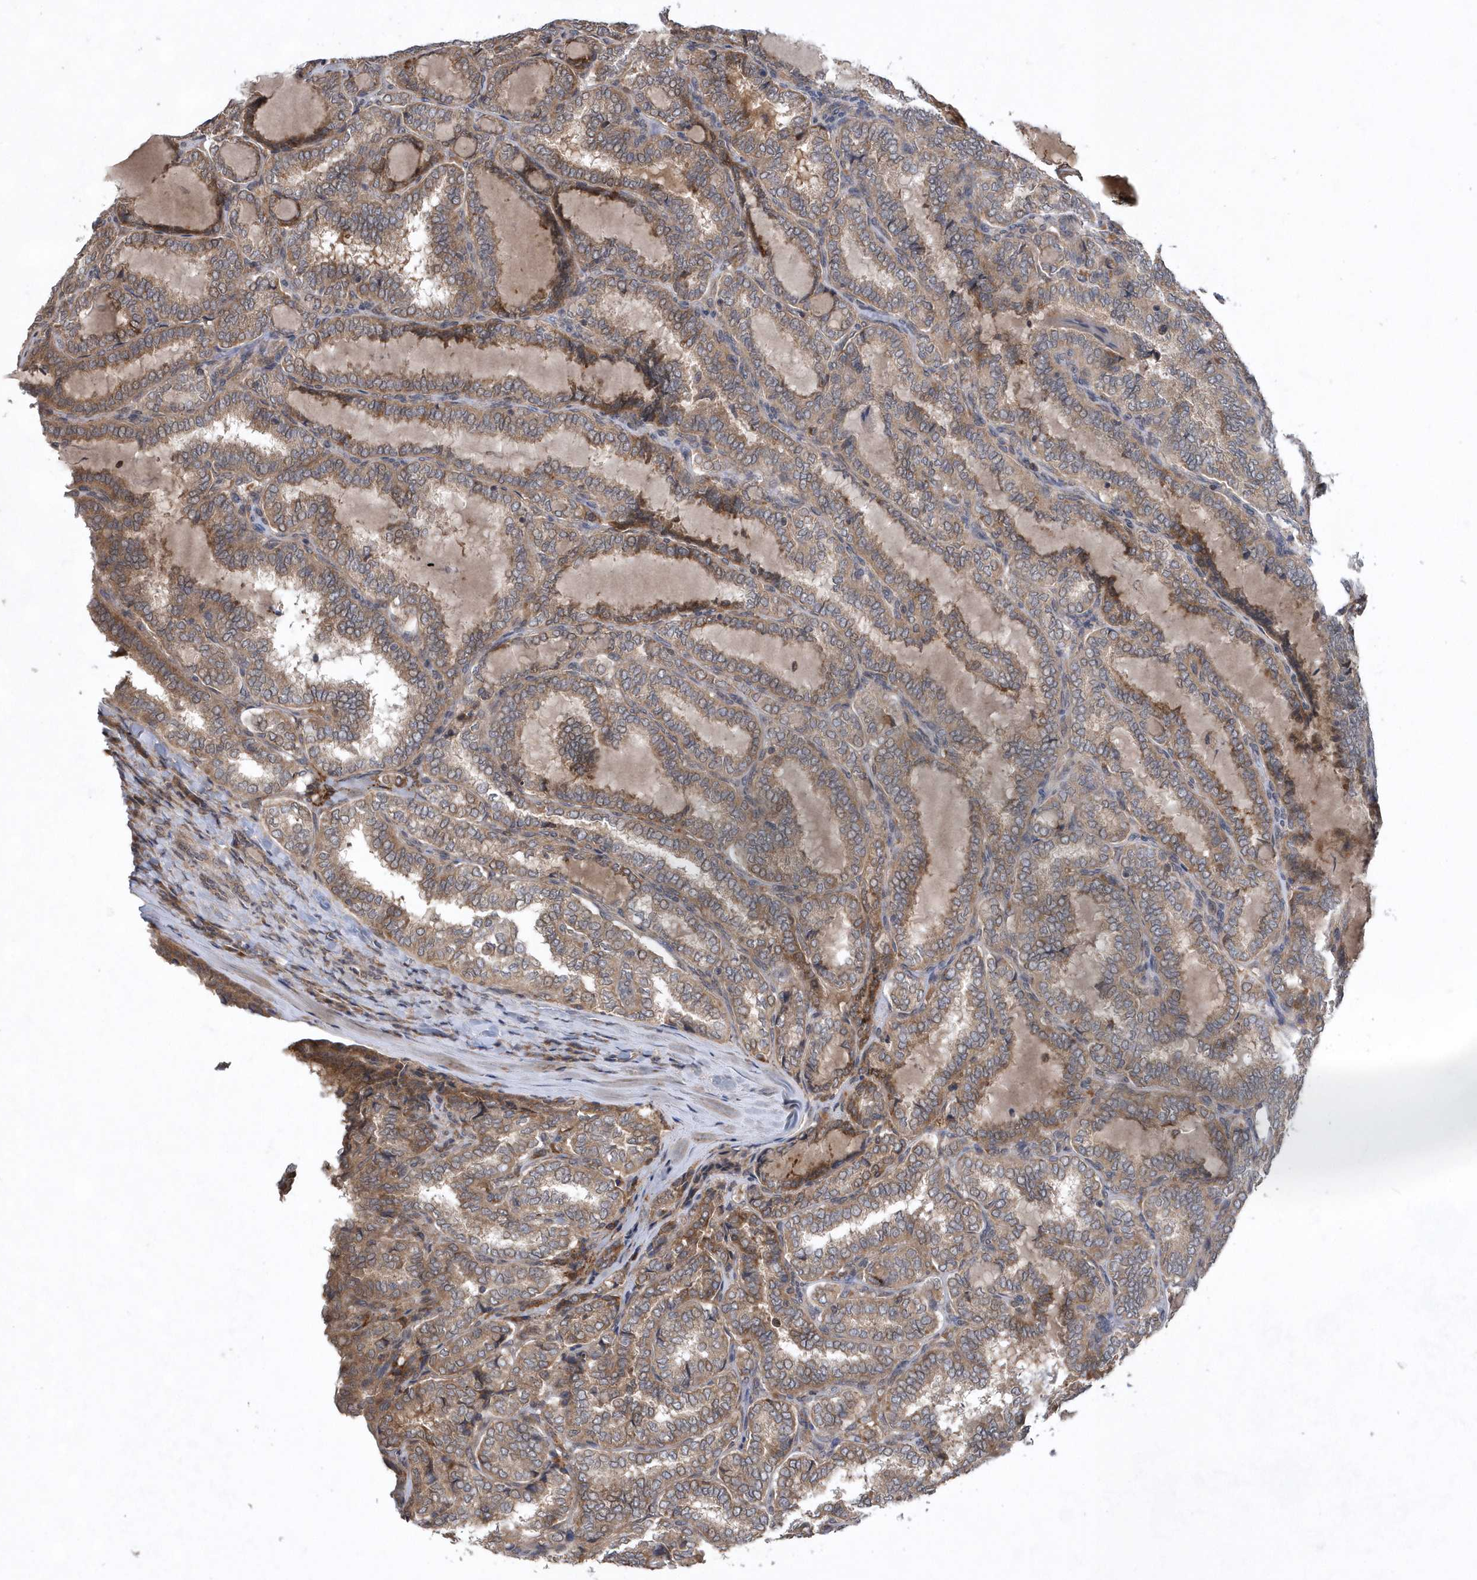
{"staining": {"intensity": "weak", "quantity": ">75%", "location": "cytoplasmic/membranous"}, "tissue": "thyroid cancer", "cell_type": "Tumor cells", "image_type": "cancer", "snomed": [{"axis": "morphology", "description": "Normal tissue, NOS"}, {"axis": "morphology", "description": "Papillary adenocarcinoma, NOS"}, {"axis": "topography", "description": "Thyroid gland"}], "caption": "Protein expression analysis of papillary adenocarcinoma (thyroid) shows weak cytoplasmic/membranous staining in about >75% of tumor cells. (brown staining indicates protein expression, while blue staining denotes nuclei).", "gene": "HMGCS1", "patient": {"sex": "female", "age": 30}}